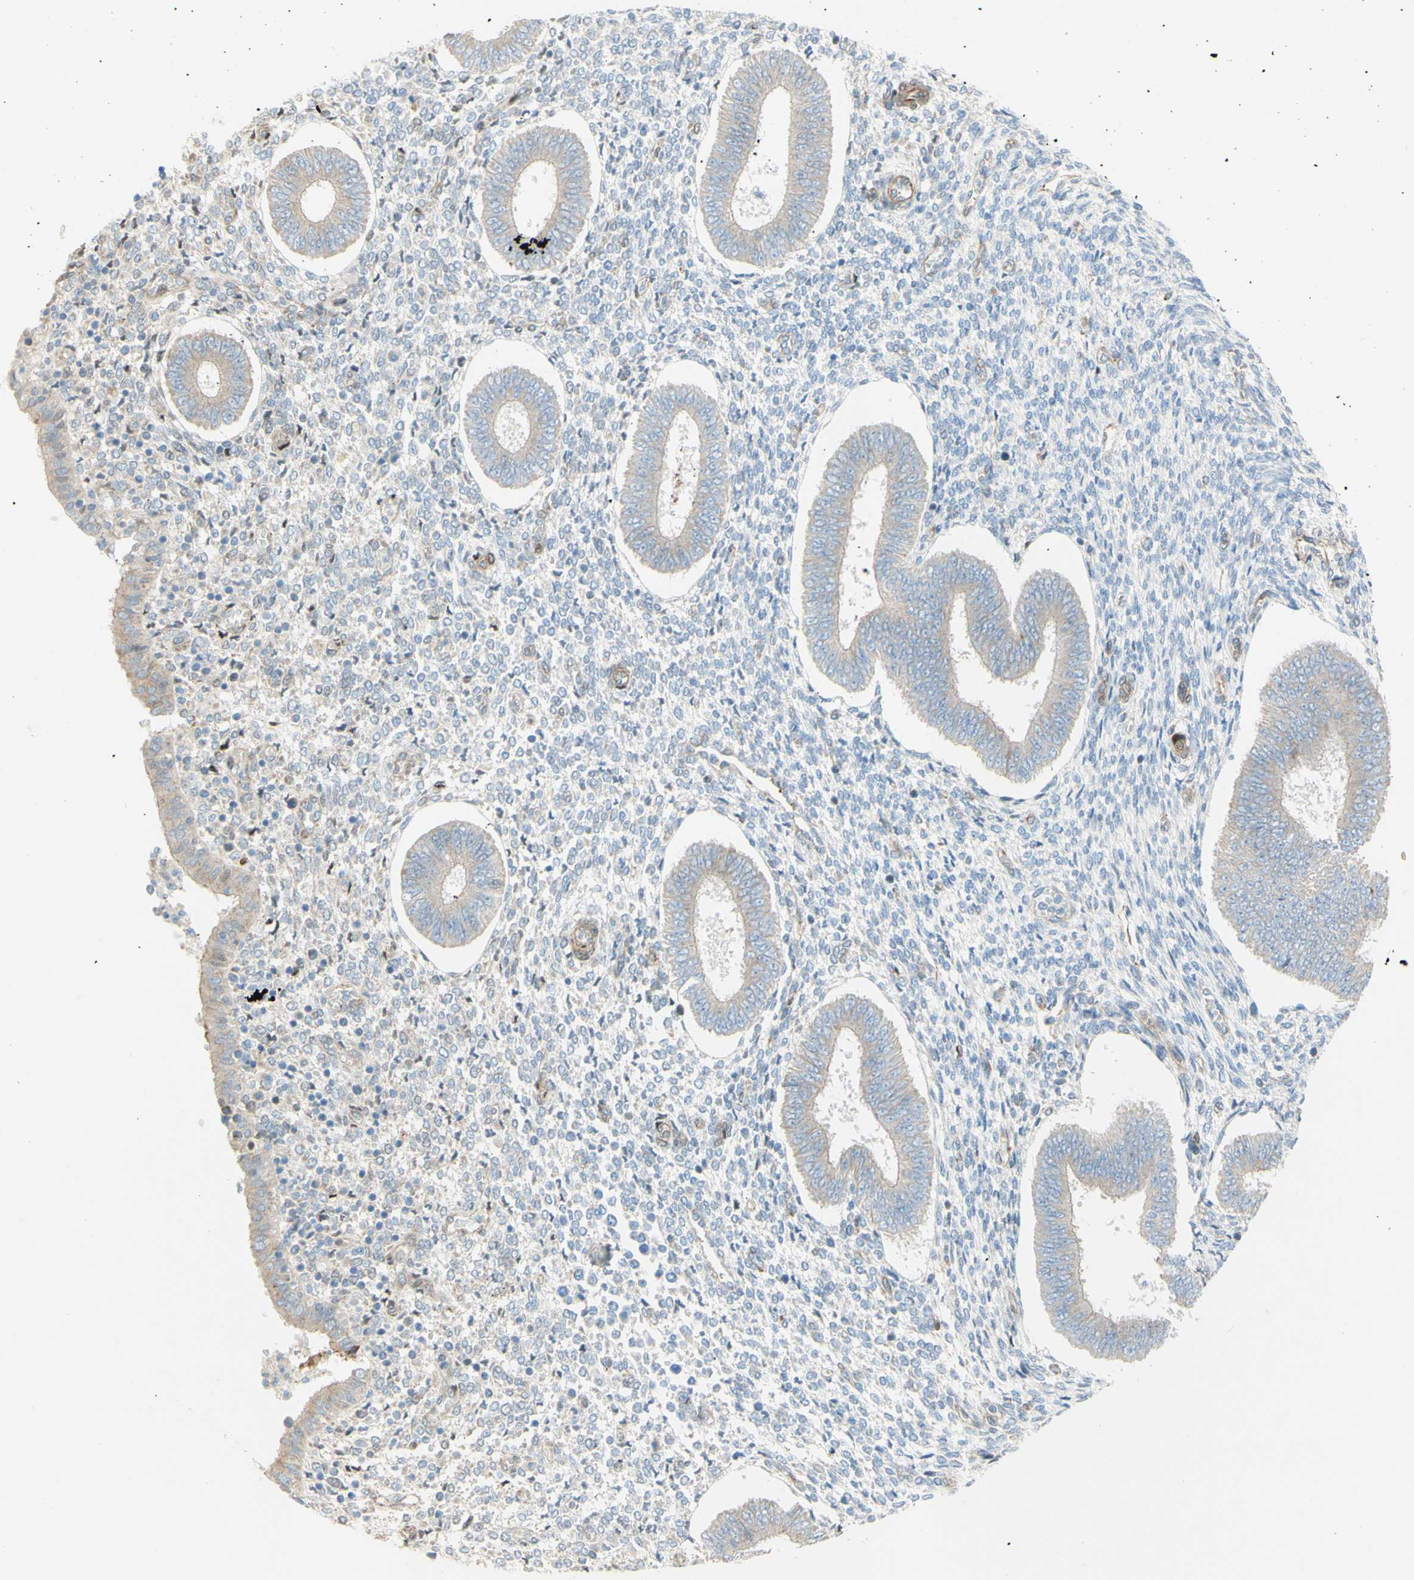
{"staining": {"intensity": "weak", "quantity": "<25%", "location": "cytoplasmic/membranous"}, "tissue": "endometrium", "cell_type": "Cells in endometrial stroma", "image_type": "normal", "snomed": [{"axis": "morphology", "description": "Normal tissue, NOS"}, {"axis": "topography", "description": "Endometrium"}], "caption": "This is a micrograph of immunohistochemistry staining of benign endometrium, which shows no expression in cells in endometrial stroma.", "gene": "ENDOD1", "patient": {"sex": "female", "age": 35}}